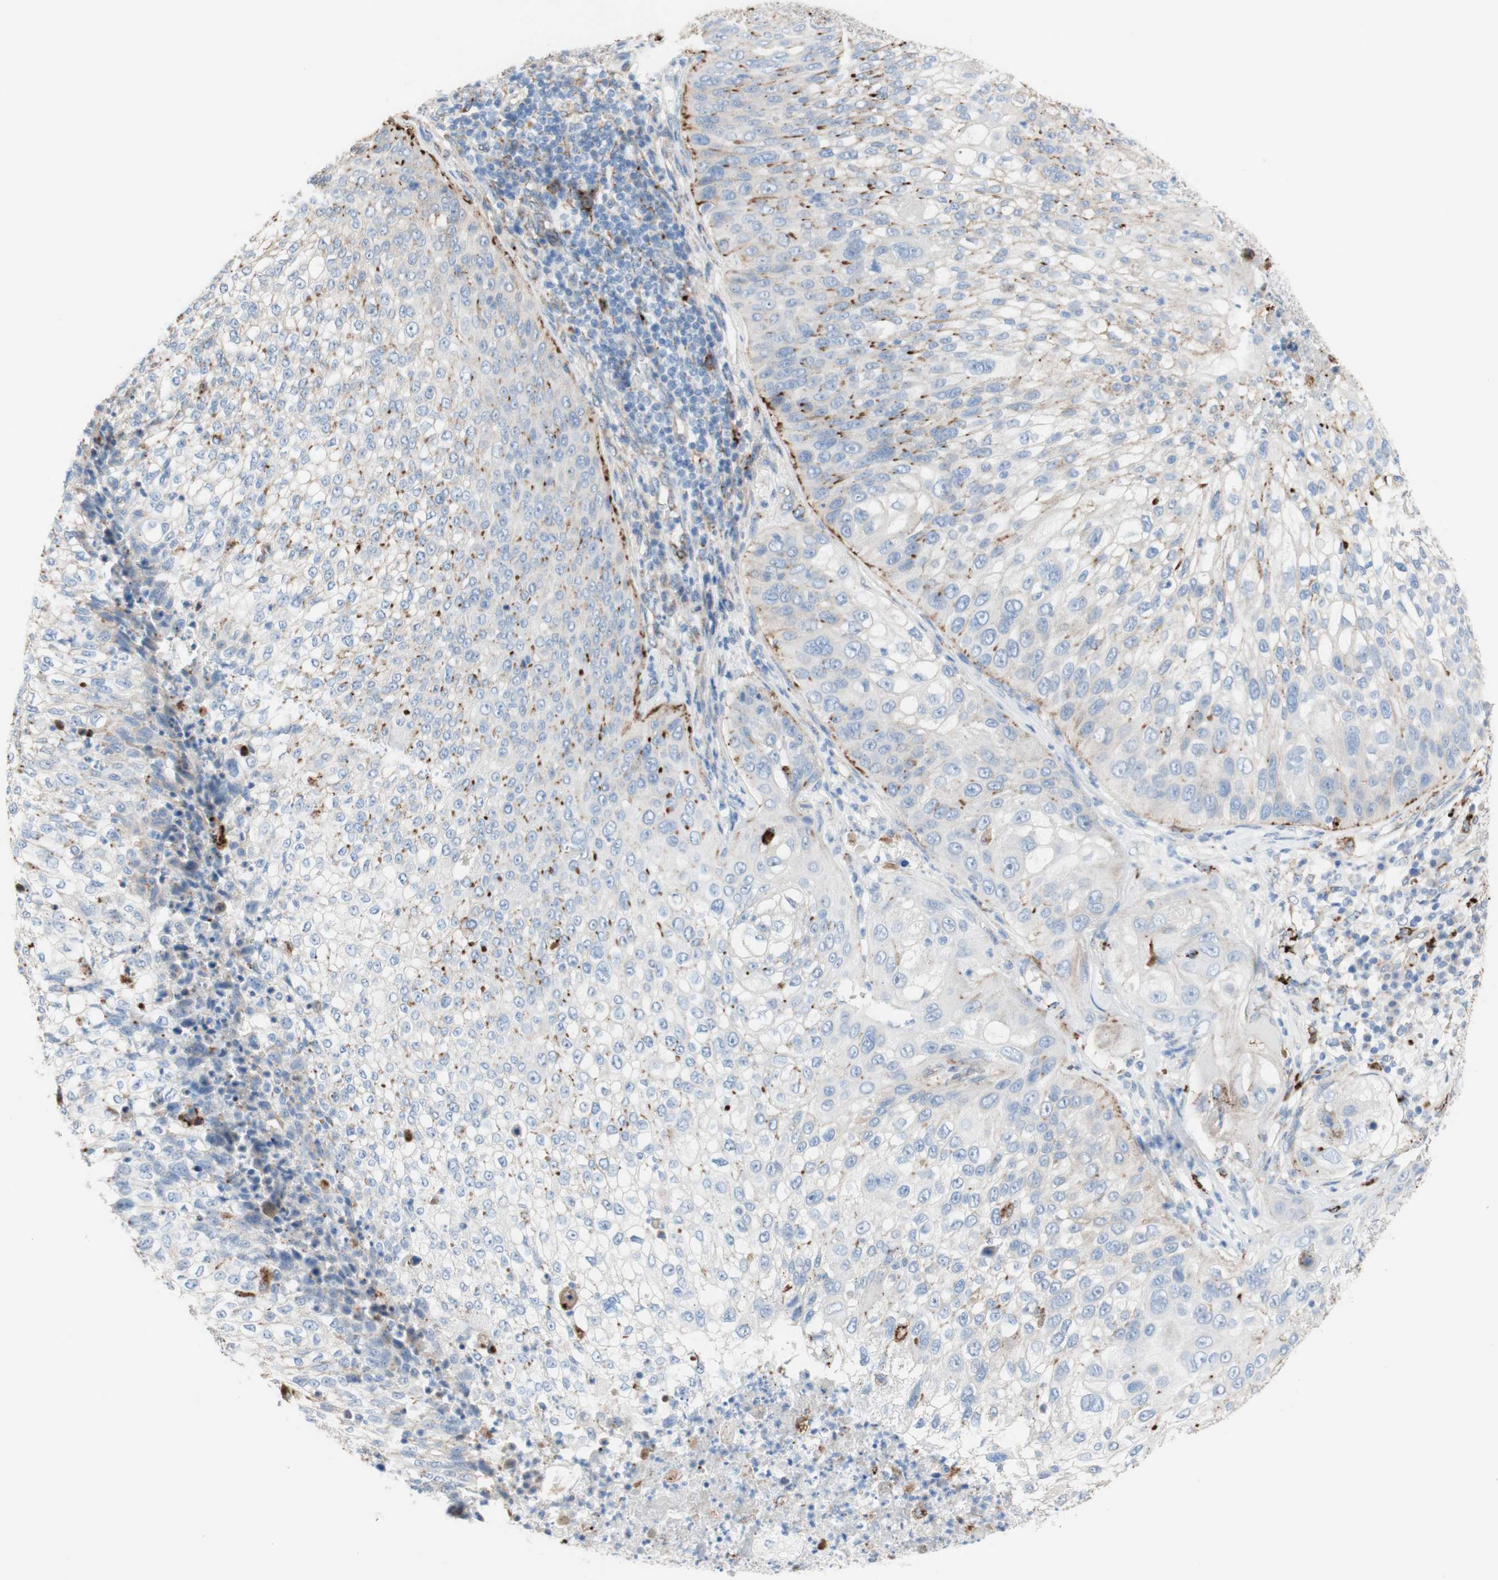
{"staining": {"intensity": "moderate", "quantity": "<25%", "location": "cytoplasmic/membranous"}, "tissue": "lung cancer", "cell_type": "Tumor cells", "image_type": "cancer", "snomed": [{"axis": "morphology", "description": "Inflammation, NOS"}, {"axis": "morphology", "description": "Squamous cell carcinoma, NOS"}, {"axis": "topography", "description": "Lymph node"}, {"axis": "topography", "description": "Soft tissue"}, {"axis": "topography", "description": "Lung"}], "caption": "Lung cancer stained for a protein (brown) displays moderate cytoplasmic/membranous positive staining in about <25% of tumor cells.", "gene": "URB2", "patient": {"sex": "male", "age": 66}}